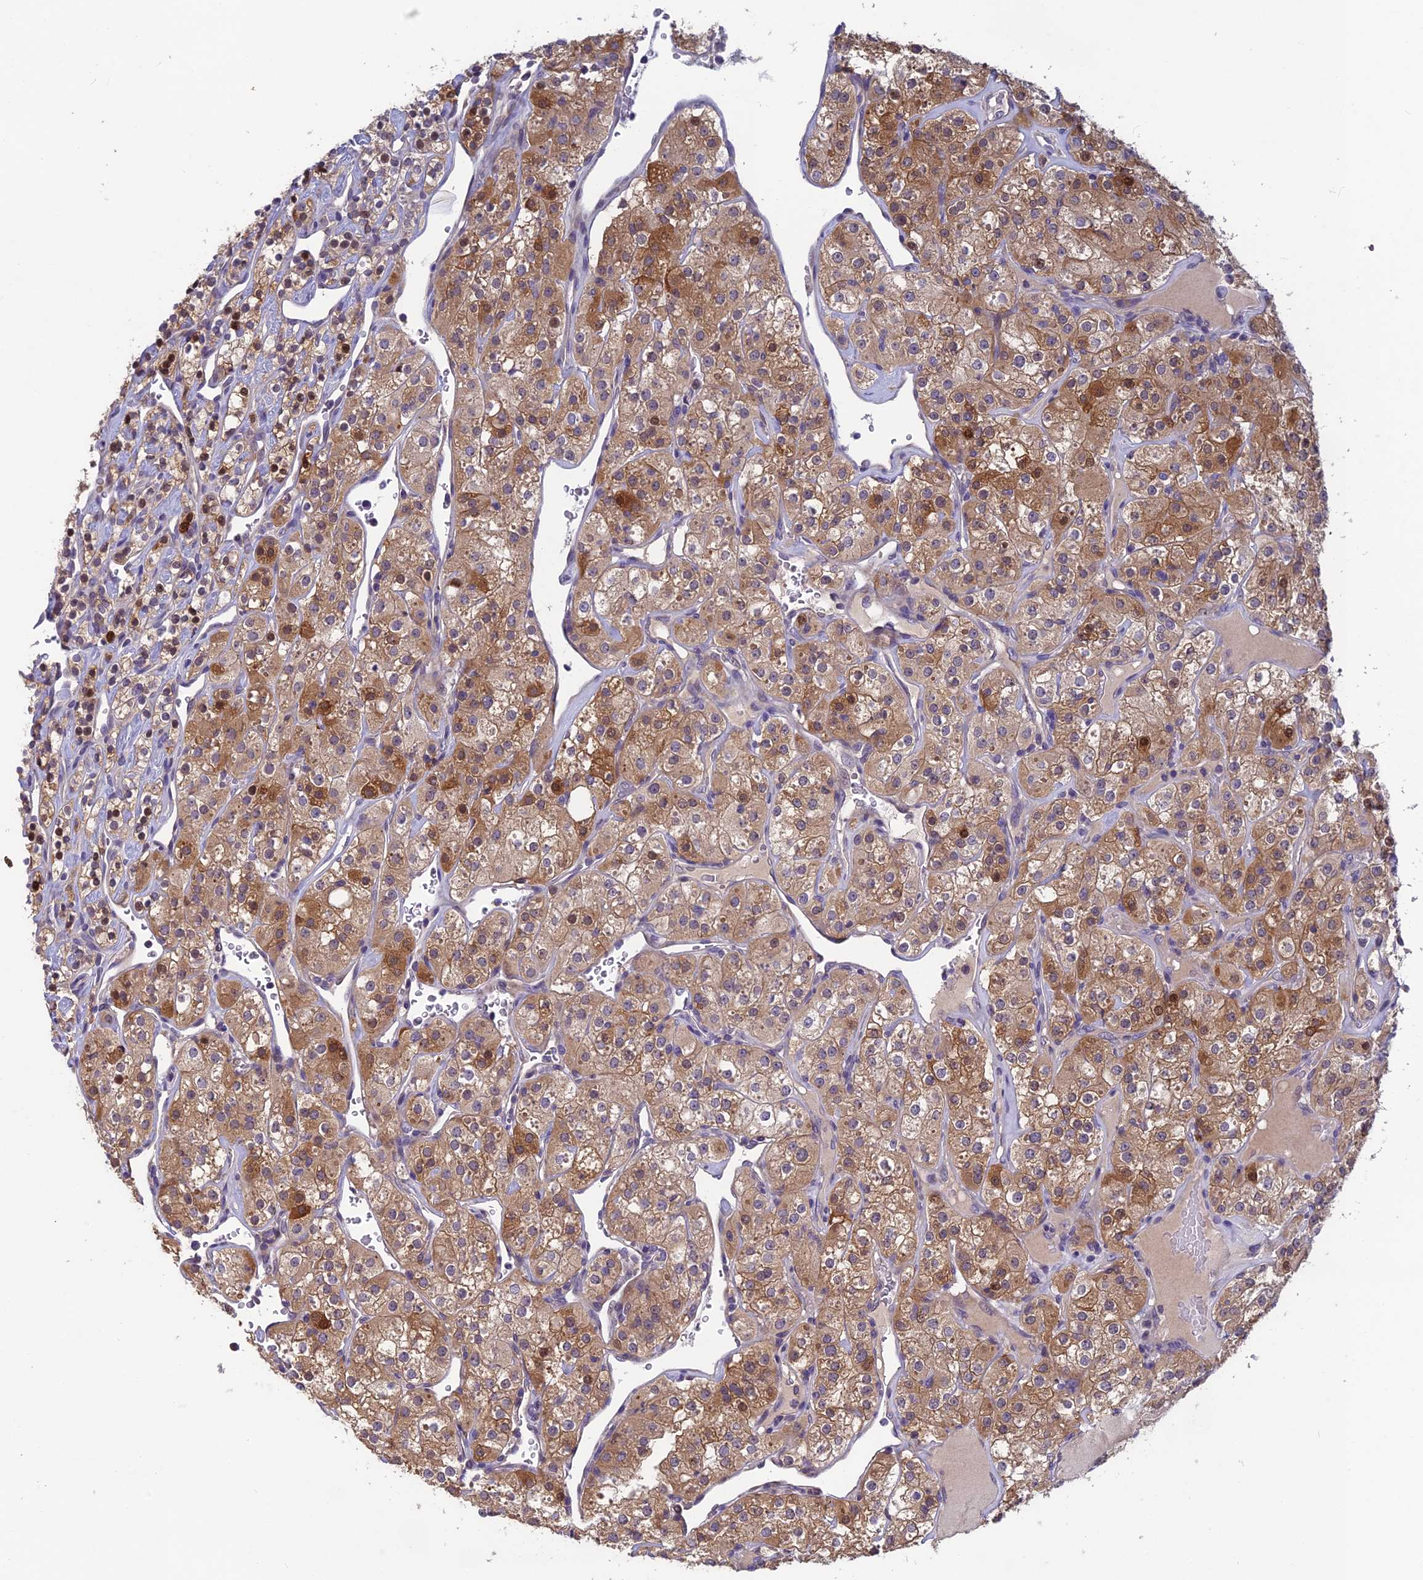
{"staining": {"intensity": "moderate", "quantity": ">75%", "location": "cytoplasmic/membranous"}, "tissue": "renal cancer", "cell_type": "Tumor cells", "image_type": "cancer", "snomed": [{"axis": "morphology", "description": "Adenocarcinoma, NOS"}, {"axis": "topography", "description": "Kidney"}], "caption": "IHC of renal cancer exhibits medium levels of moderate cytoplasmic/membranous positivity in approximately >75% of tumor cells. The protein is shown in brown color, while the nuclei are stained blue.", "gene": "HECA", "patient": {"sex": "male", "age": 77}}